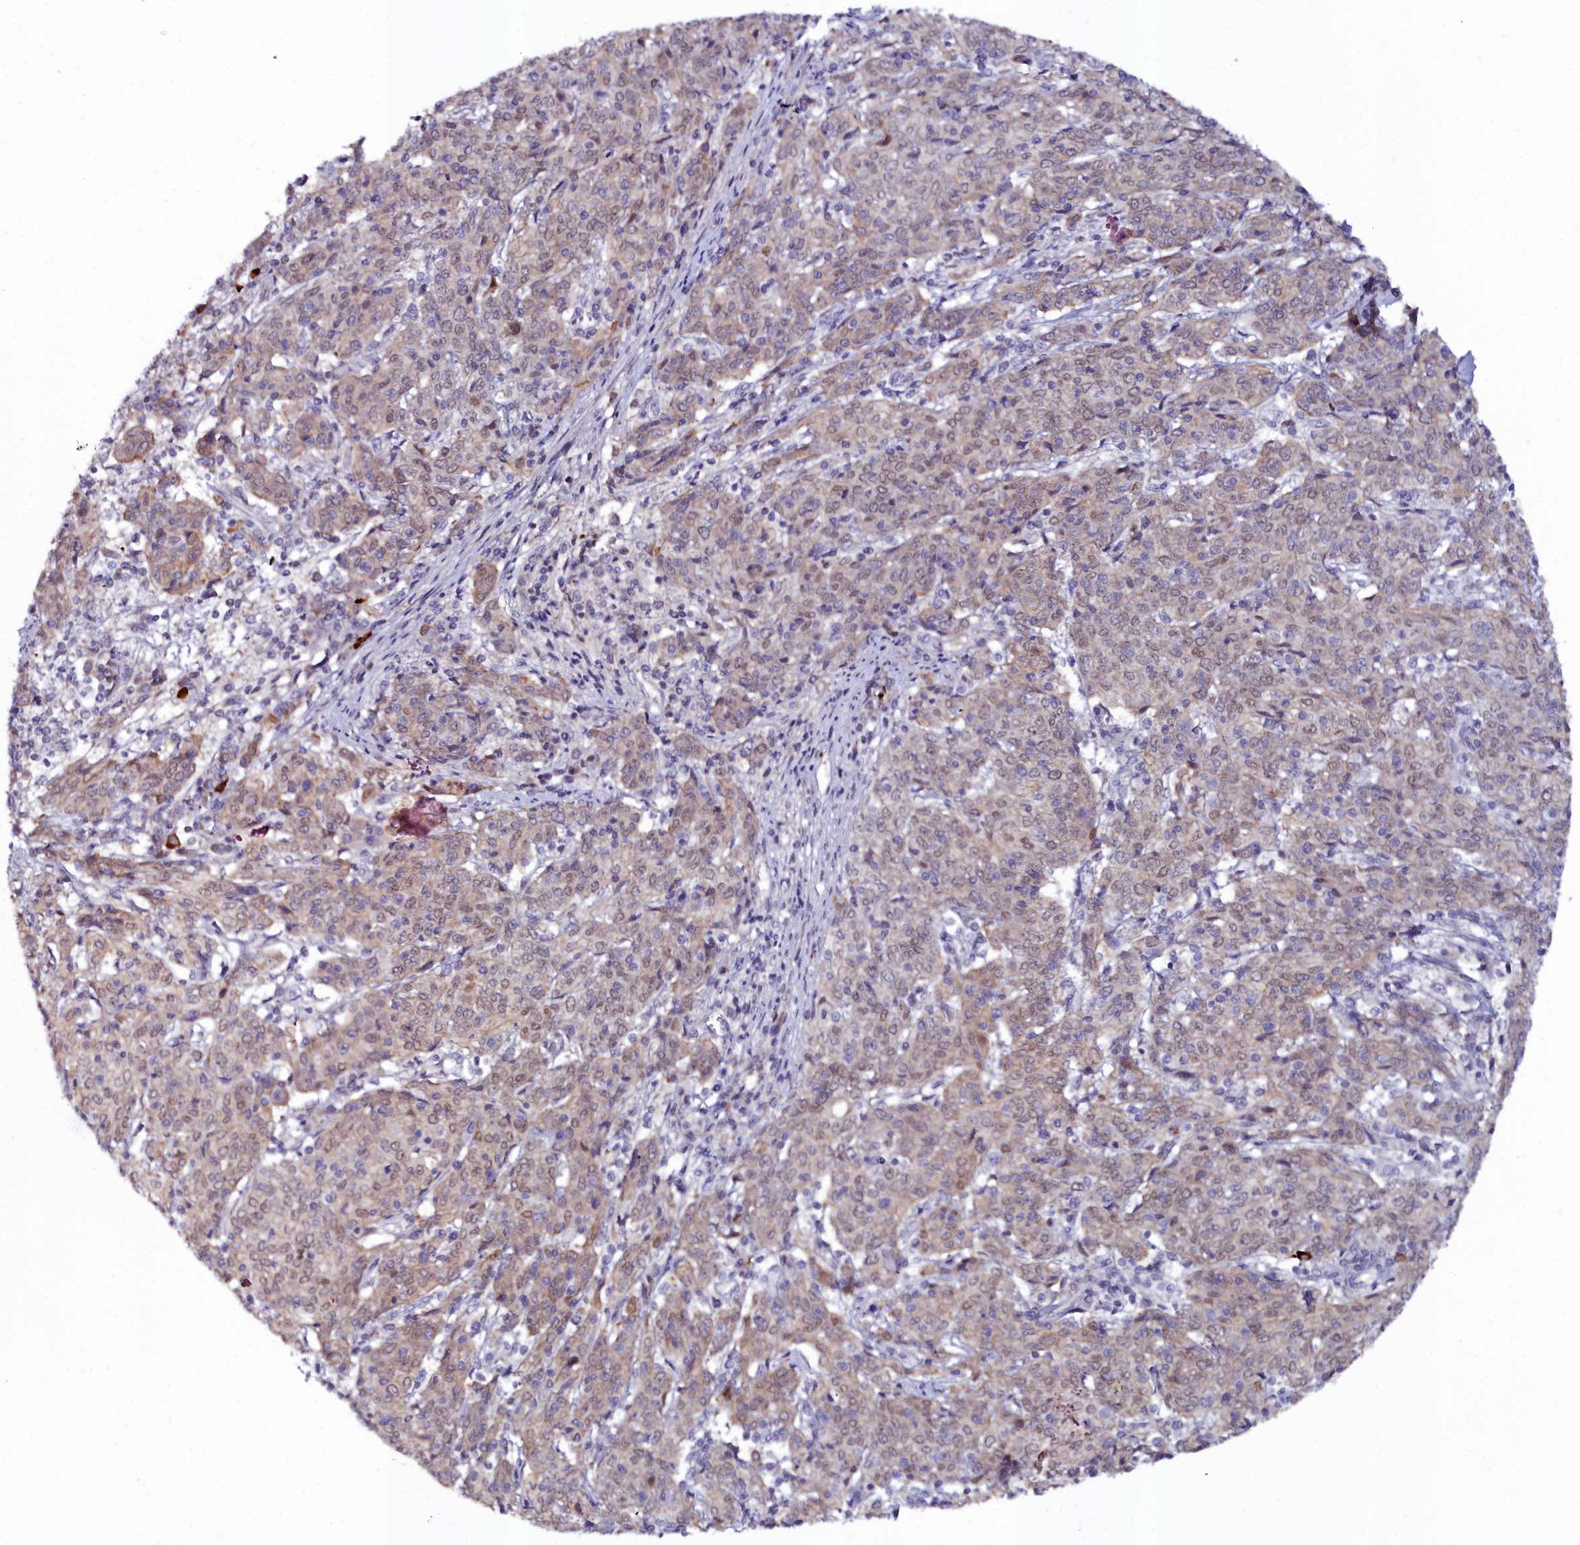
{"staining": {"intensity": "weak", "quantity": ">75%", "location": "cytoplasmic/membranous,nuclear"}, "tissue": "cervical cancer", "cell_type": "Tumor cells", "image_type": "cancer", "snomed": [{"axis": "morphology", "description": "Squamous cell carcinoma, NOS"}, {"axis": "topography", "description": "Cervix"}], "caption": "This is a photomicrograph of immunohistochemistry (IHC) staining of cervical cancer (squamous cell carcinoma), which shows weak staining in the cytoplasmic/membranous and nuclear of tumor cells.", "gene": "KCTD18", "patient": {"sex": "female", "age": 67}}